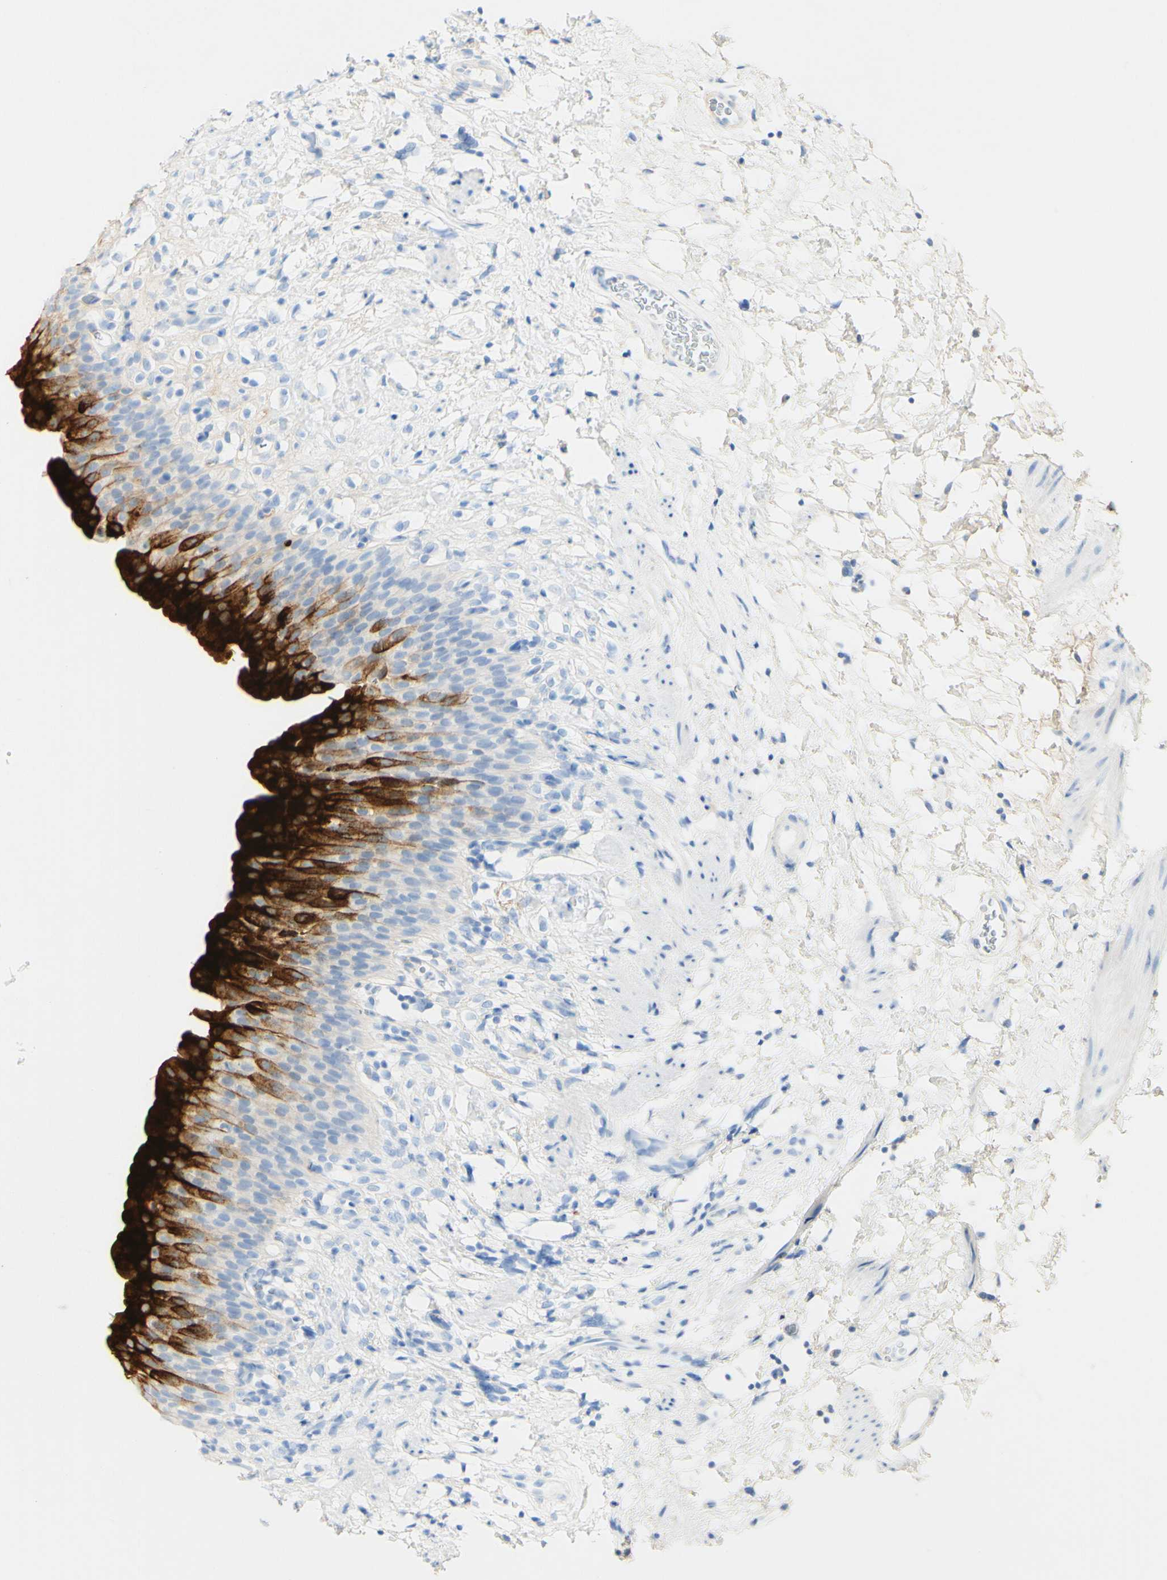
{"staining": {"intensity": "strong", "quantity": "25%-75%", "location": "cytoplasmic/membranous"}, "tissue": "urinary bladder", "cell_type": "Urothelial cells", "image_type": "normal", "snomed": [{"axis": "morphology", "description": "Normal tissue, NOS"}, {"axis": "topography", "description": "Urinary bladder"}], "caption": "Urinary bladder stained with immunohistochemistry displays strong cytoplasmic/membranous staining in approximately 25%-75% of urothelial cells.", "gene": "PIGR", "patient": {"sex": "female", "age": 79}}